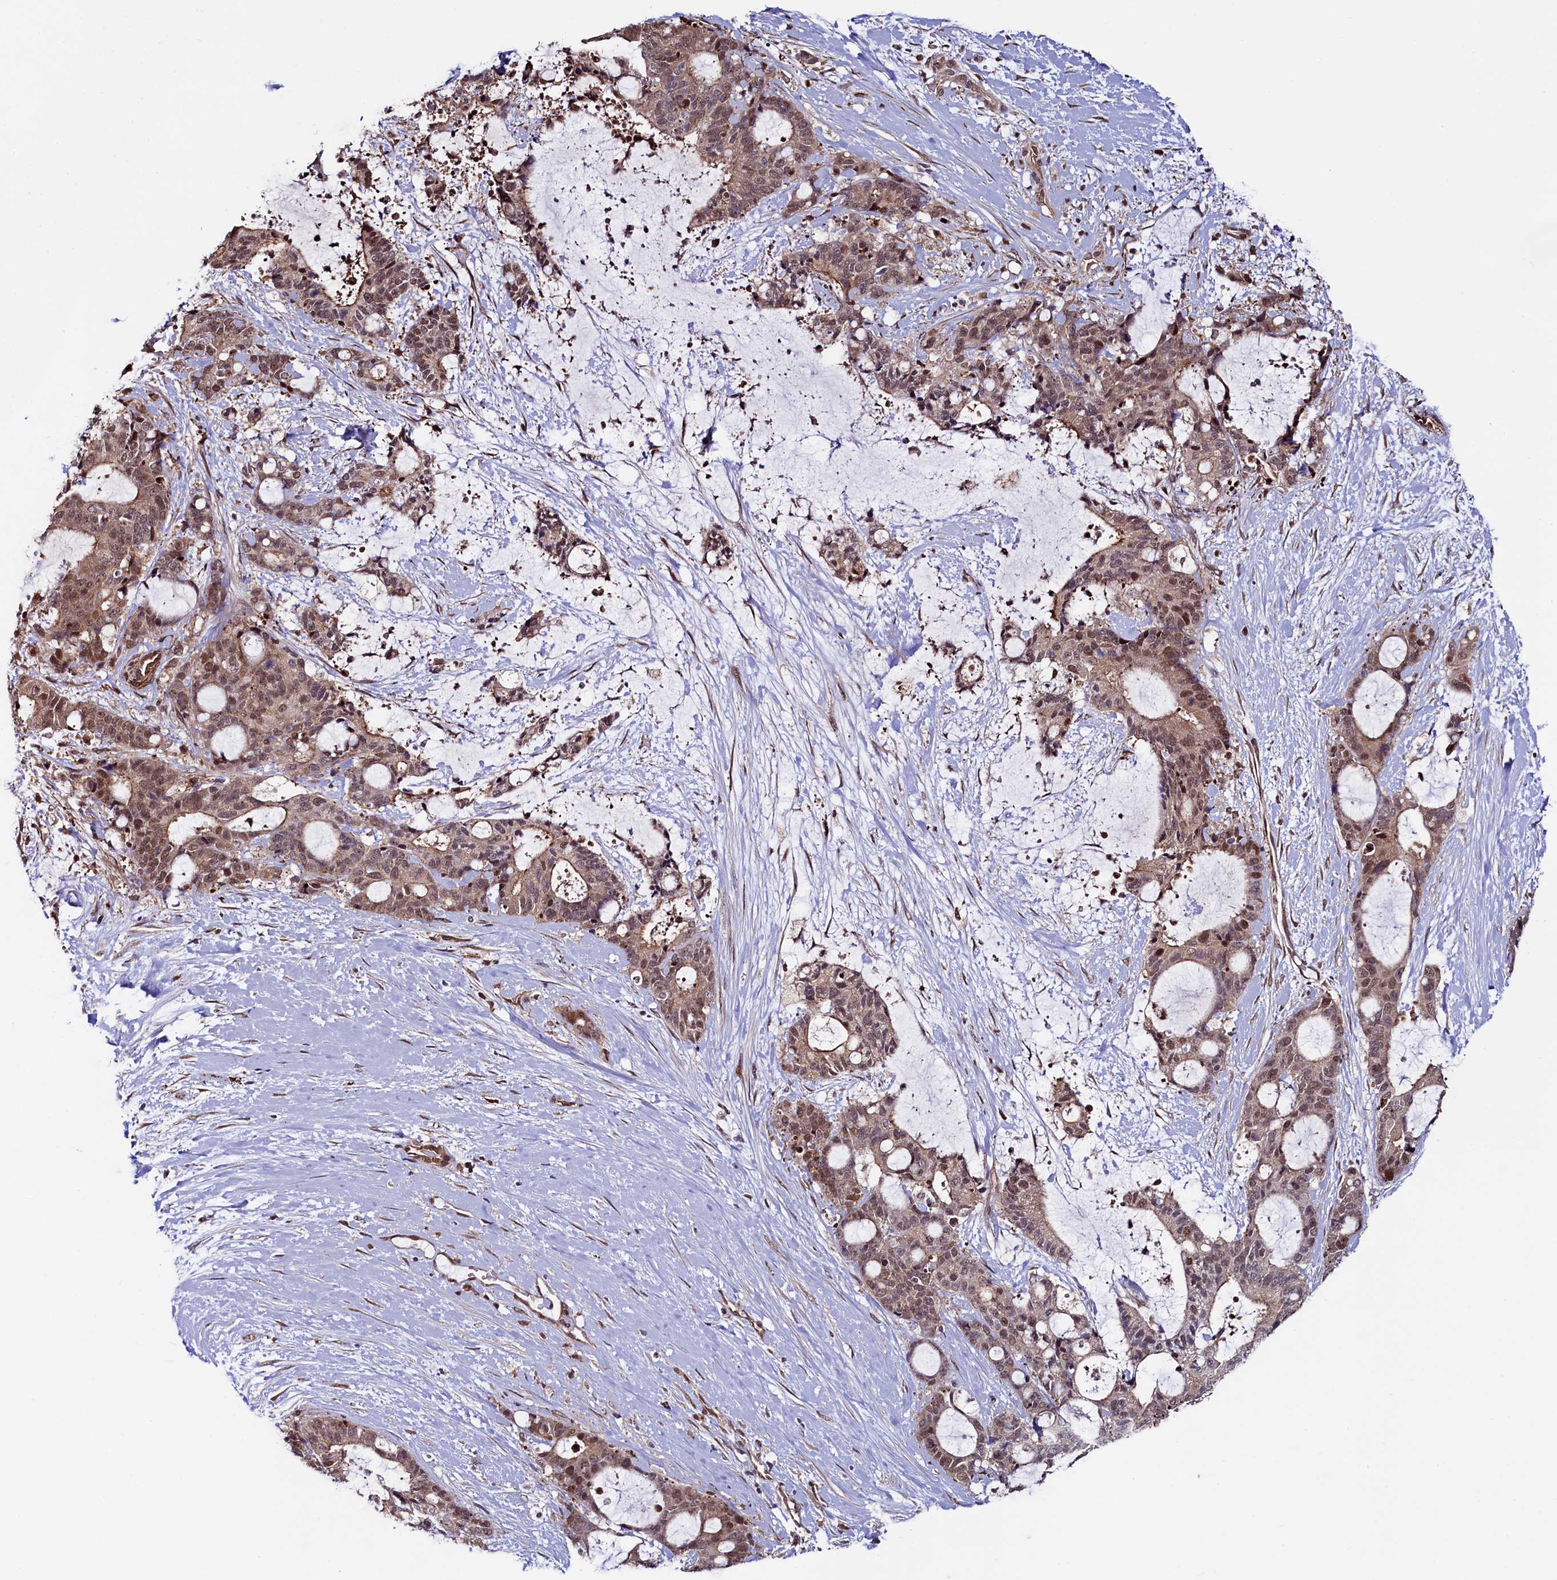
{"staining": {"intensity": "moderate", "quantity": ">75%", "location": "cytoplasmic/membranous,nuclear"}, "tissue": "liver cancer", "cell_type": "Tumor cells", "image_type": "cancer", "snomed": [{"axis": "morphology", "description": "Normal tissue, NOS"}, {"axis": "morphology", "description": "Cholangiocarcinoma"}, {"axis": "topography", "description": "Liver"}, {"axis": "topography", "description": "Peripheral nerve tissue"}], "caption": "This is a histology image of immunohistochemistry staining of liver cholangiocarcinoma, which shows moderate positivity in the cytoplasmic/membranous and nuclear of tumor cells.", "gene": "LEO1", "patient": {"sex": "female", "age": 73}}